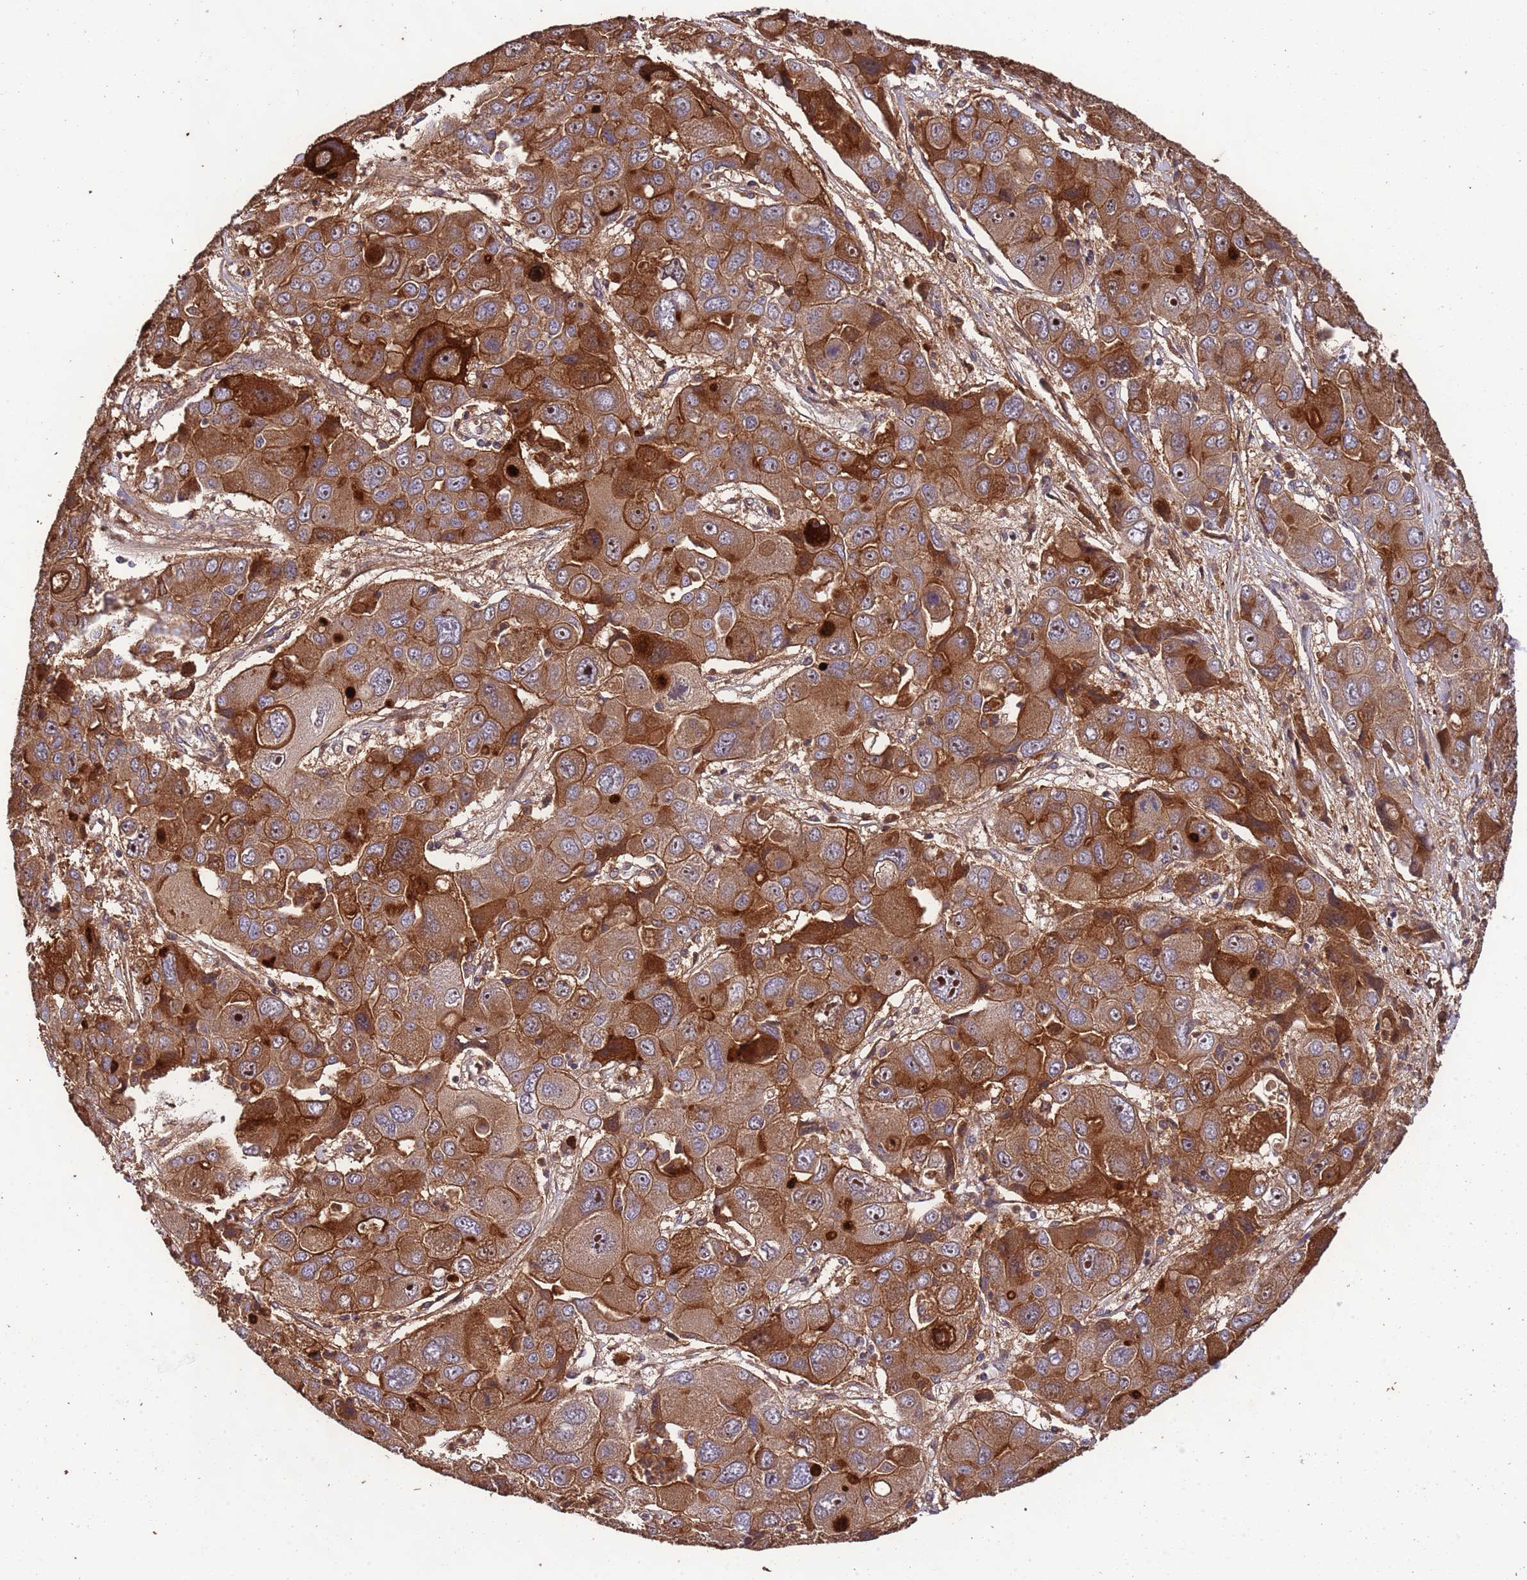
{"staining": {"intensity": "moderate", "quantity": ">75%", "location": "cytoplasmic/membranous,nuclear"}, "tissue": "liver cancer", "cell_type": "Tumor cells", "image_type": "cancer", "snomed": [{"axis": "morphology", "description": "Cholangiocarcinoma"}, {"axis": "topography", "description": "Liver"}], "caption": "The photomicrograph shows a brown stain indicating the presence of a protein in the cytoplasmic/membranous and nuclear of tumor cells in liver cholangiocarcinoma.", "gene": "CCDC184", "patient": {"sex": "male", "age": 67}}